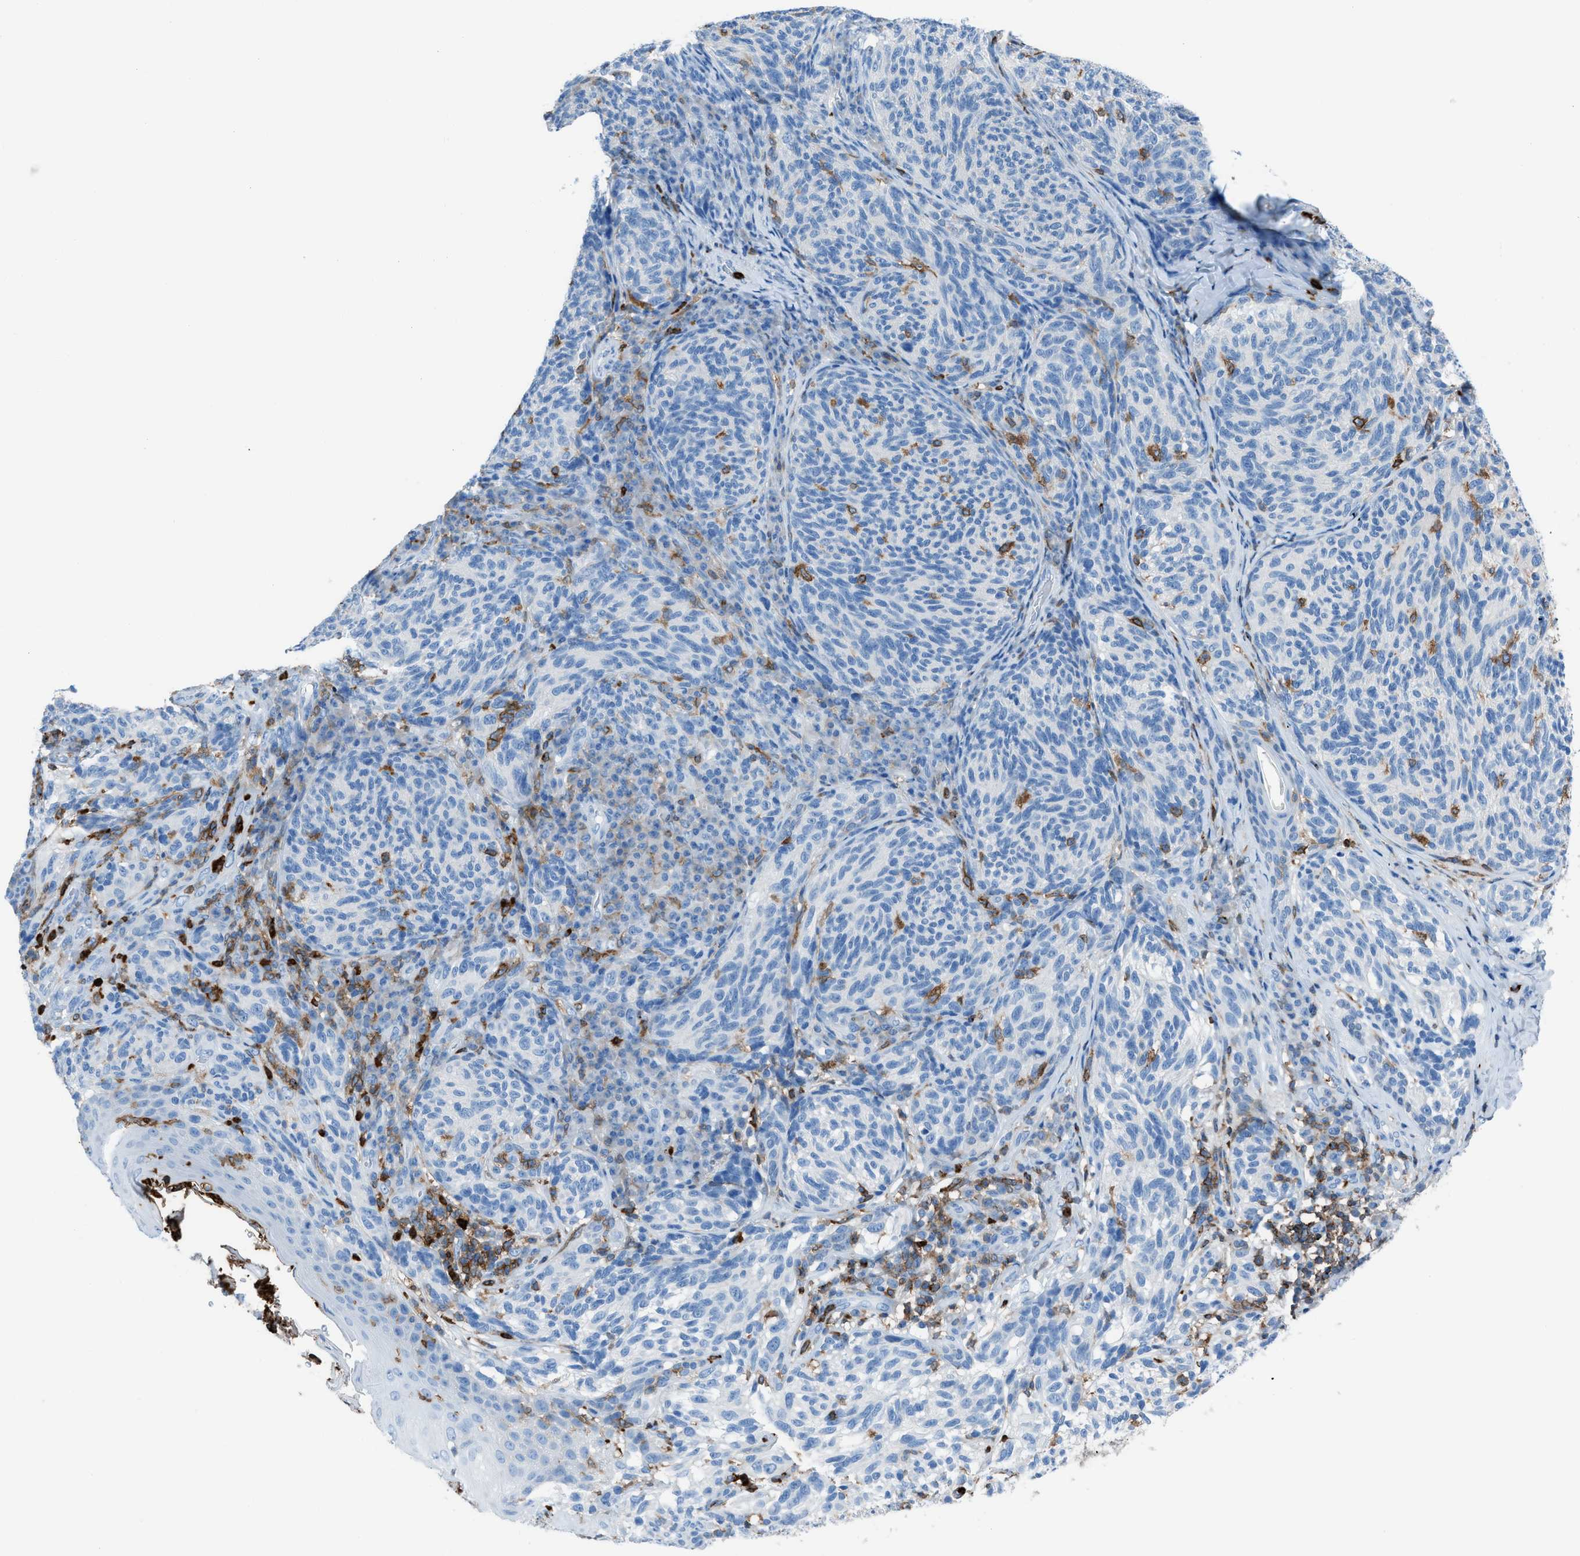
{"staining": {"intensity": "negative", "quantity": "none", "location": "none"}, "tissue": "melanoma", "cell_type": "Tumor cells", "image_type": "cancer", "snomed": [{"axis": "morphology", "description": "Malignant melanoma, NOS"}, {"axis": "topography", "description": "Skin"}], "caption": "Melanoma was stained to show a protein in brown. There is no significant expression in tumor cells.", "gene": "ITGB2", "patient": {"sex": "female", "age": 73}}